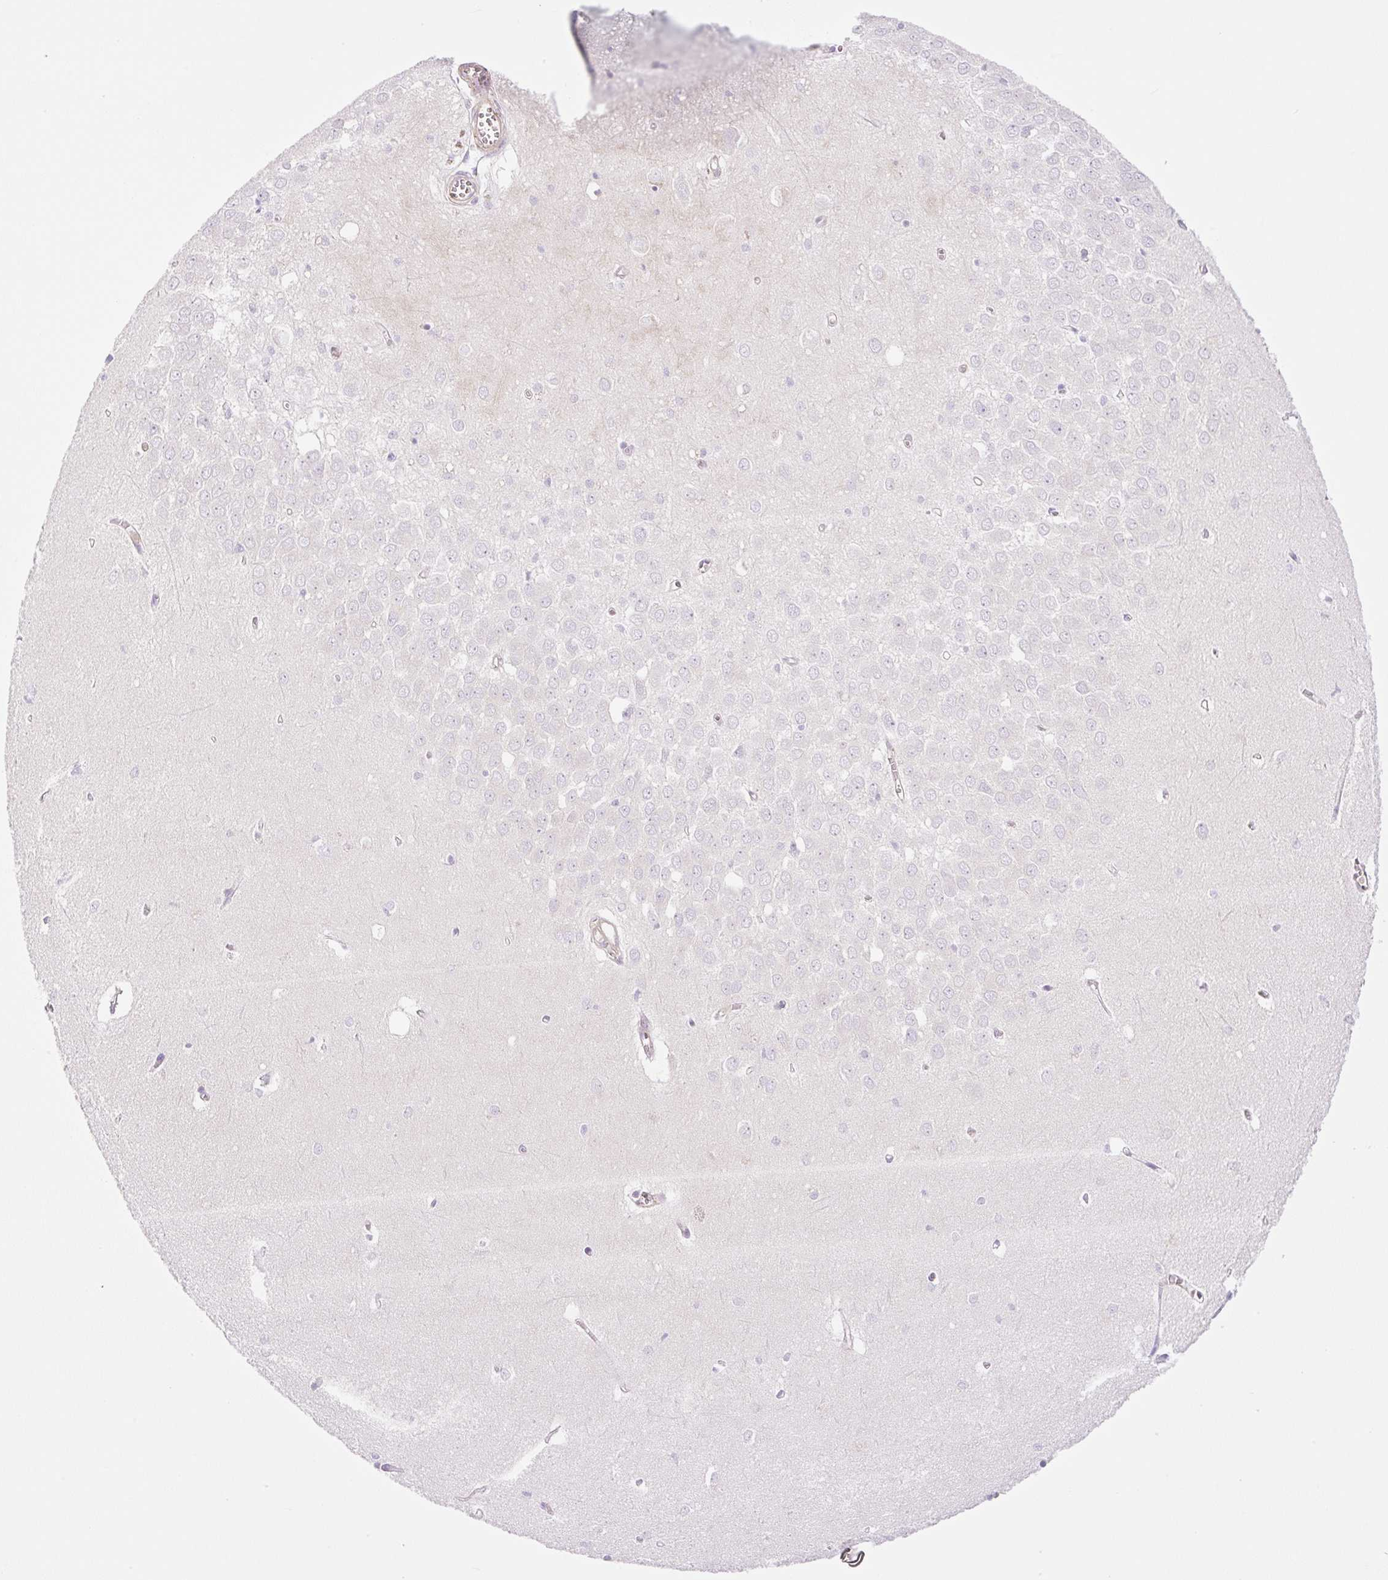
{"staining": {"intensity": "negative", "quantity": "none", "location": "none"}, "tissue": "hippocampus", "cell_type": "Glial cells", "image_type": "normal", "snomed": [{"axis": "morphology", "description": "Normal tissue, NOS"}, {"axis": "topography", "description": "Hippocampus"}], "caption": "Immunohistochemistry micrograph of benign human hippocampus stained for a protein (brown), which shows no expression in glial cells.", "gene": "EHD1", "patient": {"sex": "female", "age": 64}}